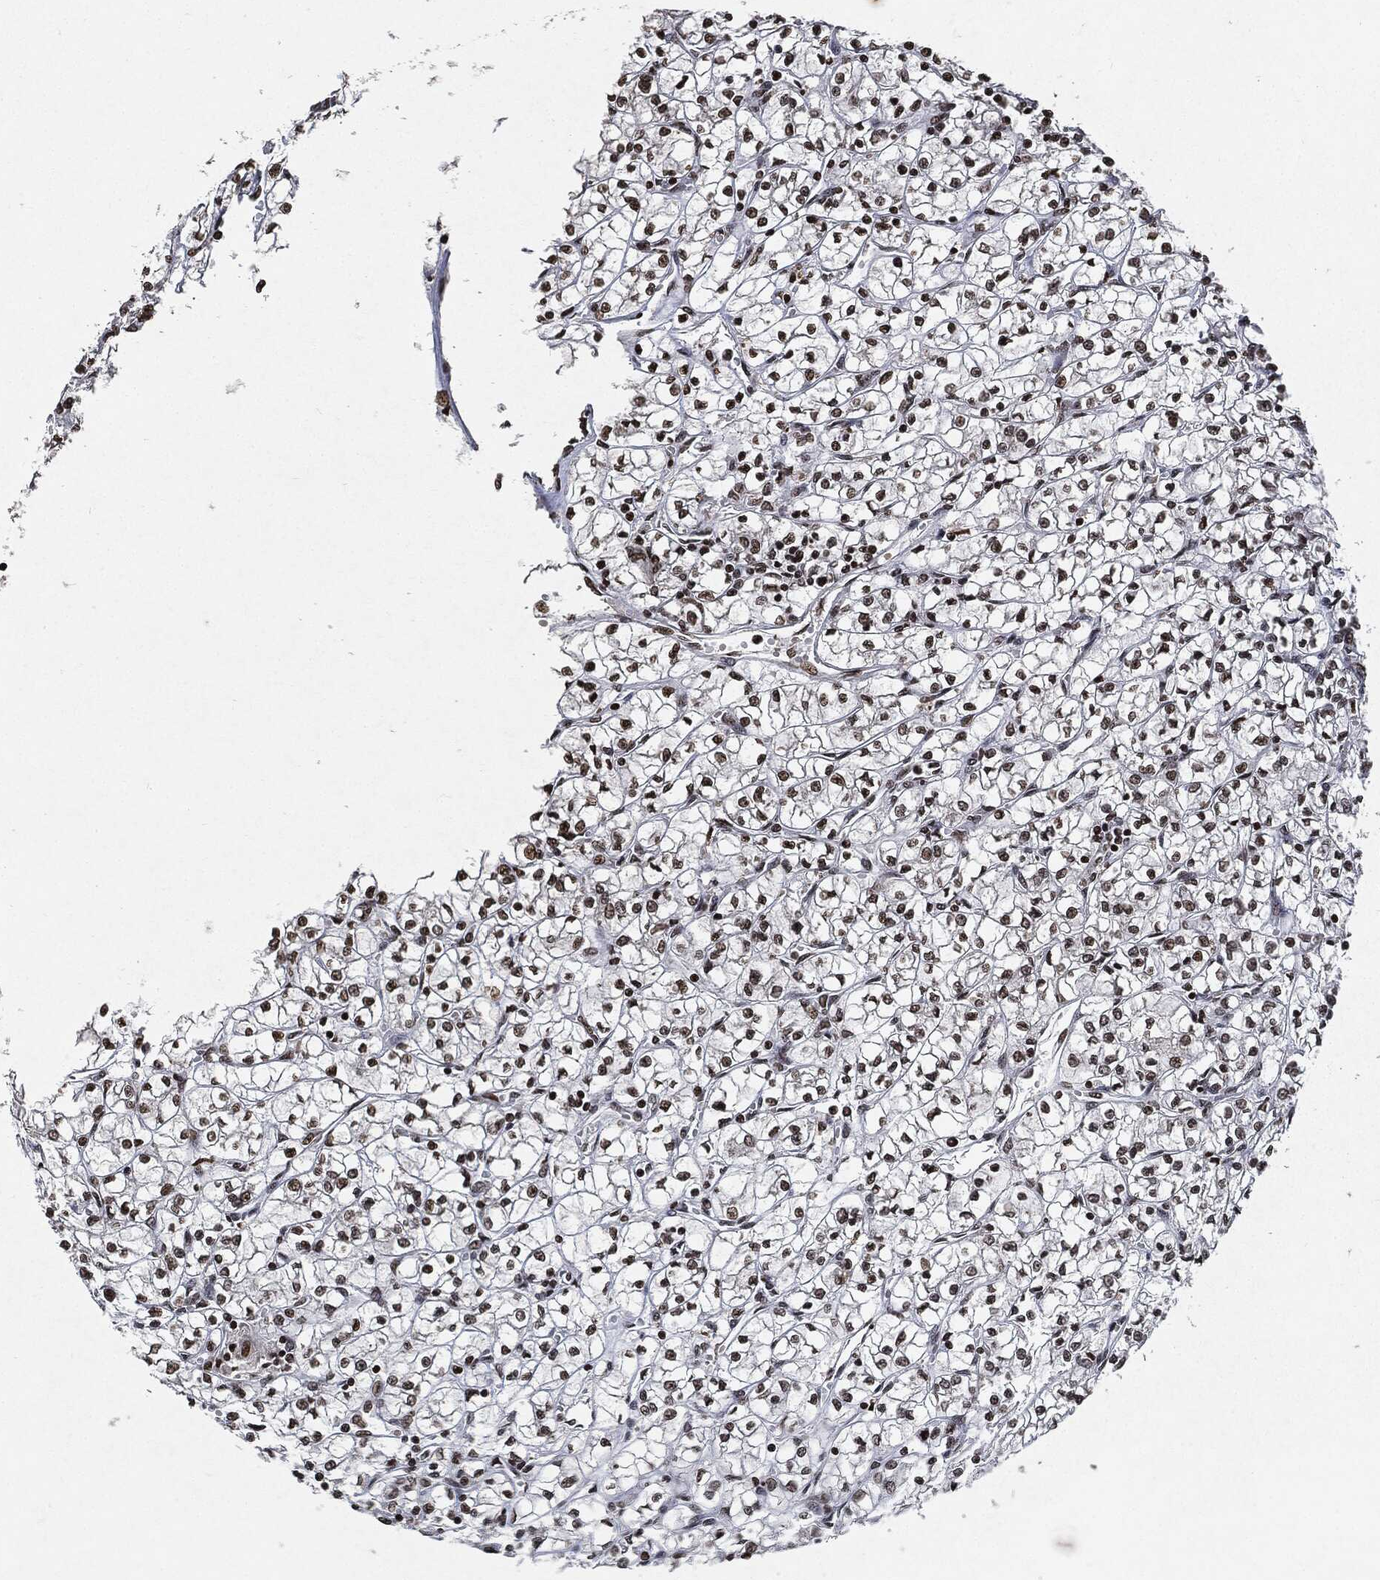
{"staining": {"intensity": "moderate", "quantity": "25%-75%", "location": "nuclear"}, "tissue": "renal cancer", "cell_type": "Tumor cells", "image_type": "cancer", "snomed": [{"axis": "morphology", "description": "Adenocarcinoma, NOS"}, {"axis": "topography", "description": "Kidney"}], "caption": "Renal cancer (adenocarcinoma) stained with a protein marker displays moderate staining in tumor cells.", "gene": "JUN", "patient": {"sex": "female", "age": 64}}